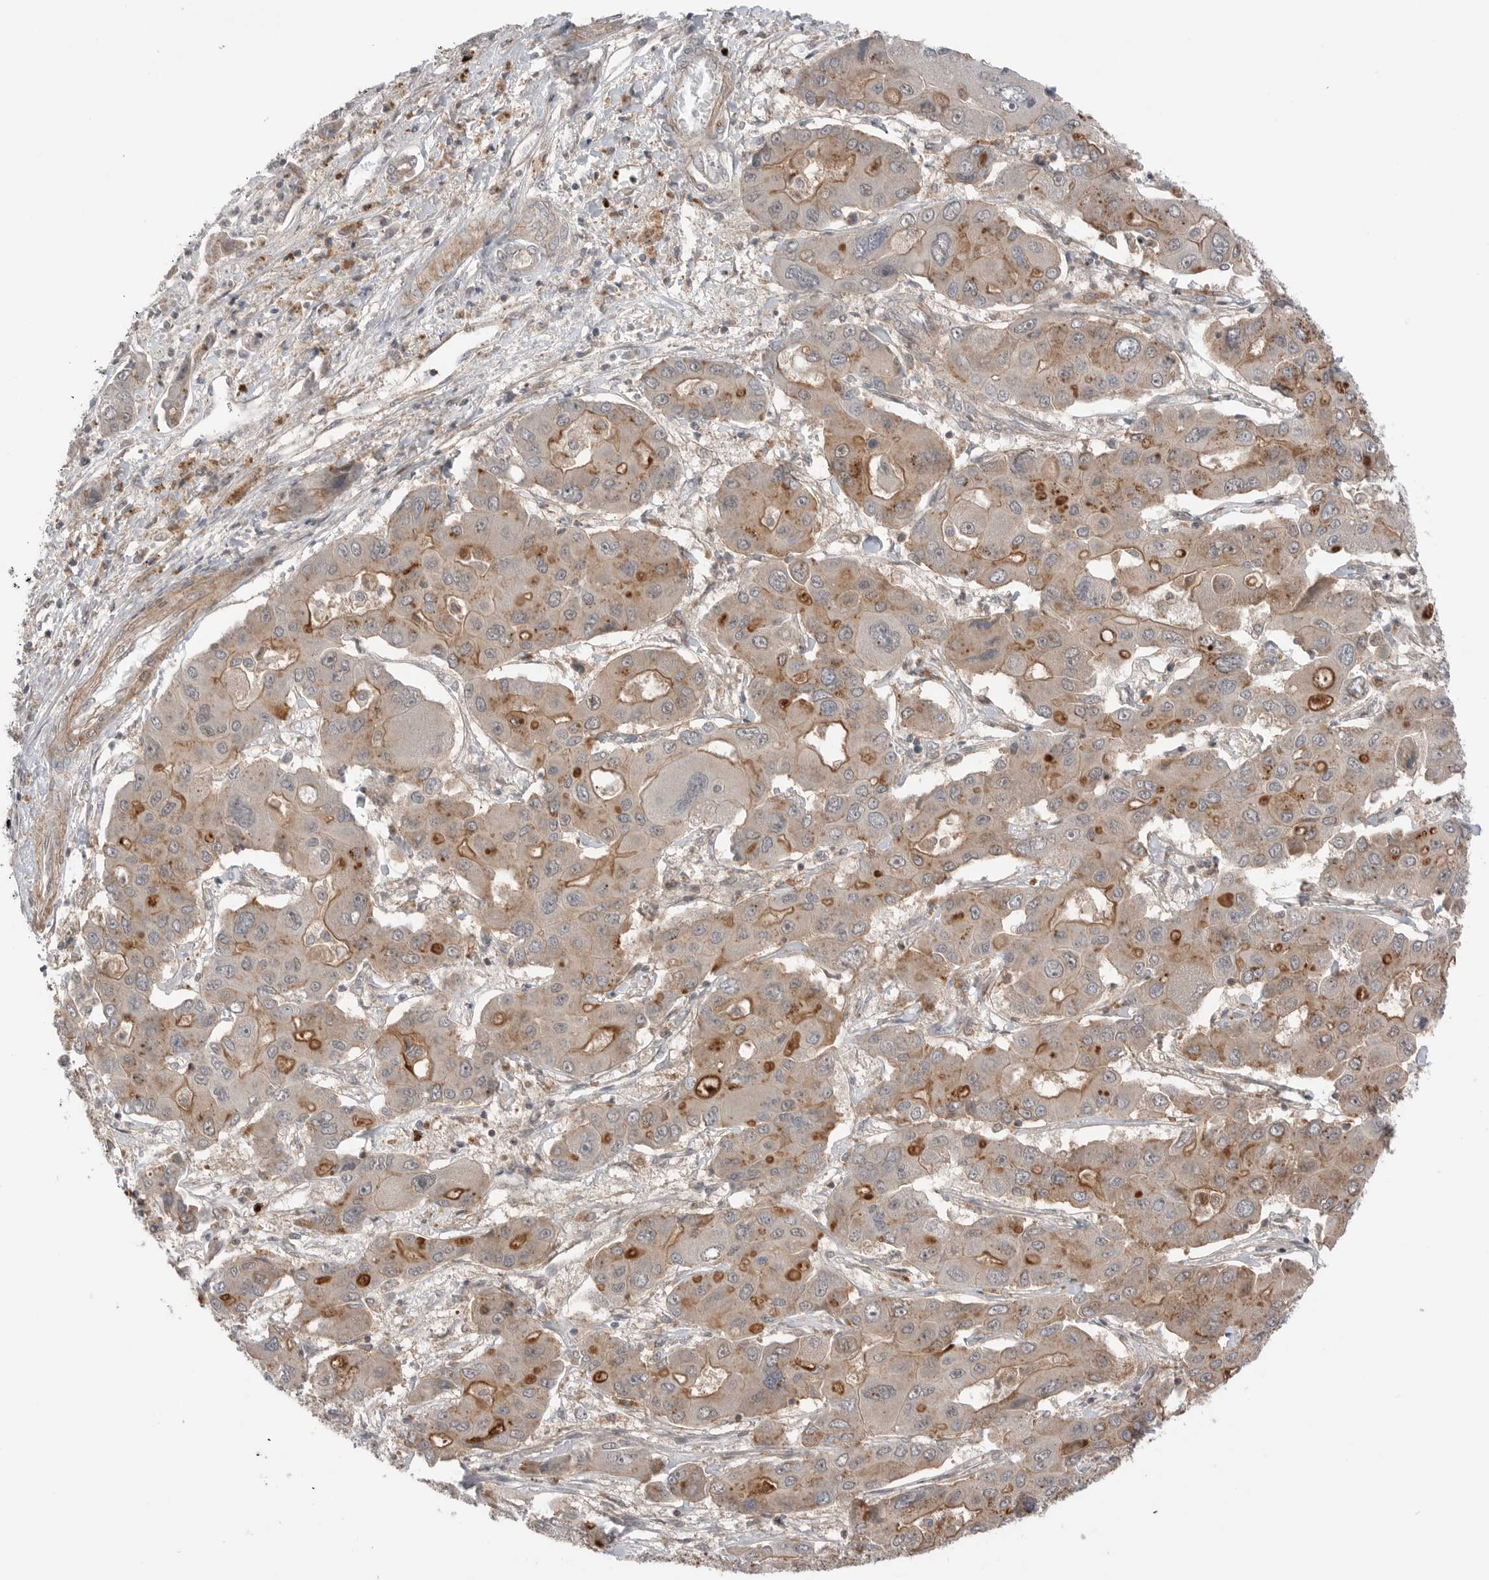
{"staining": {"intensity": "moderate", "quantity": "25%-75%", "location": "cytoplasmic/membranous"}, "tissue": "liver cancer", "cell_type": "Tumor cells", "image_type": "cancer", "snomed": [{"axis": "morphology", "description": "Cholangiocarcinoma"}, {"axis": "topography", "description": "Liver"}], "caption": "Liver cholangiocarcinoma tissue shows moderate cytoplasmic/membranous staining in approximately 25%-75% of tumor cells, visualized by immunohistochemistry. Using DAB (3,3'-diaminobenzidine) (brown) and hematoxylin (blue) stains, captured at high magnification using brightfield microscopy.", "gene": "PEAK1", "patient": {"sex": "male", "age": 67}}